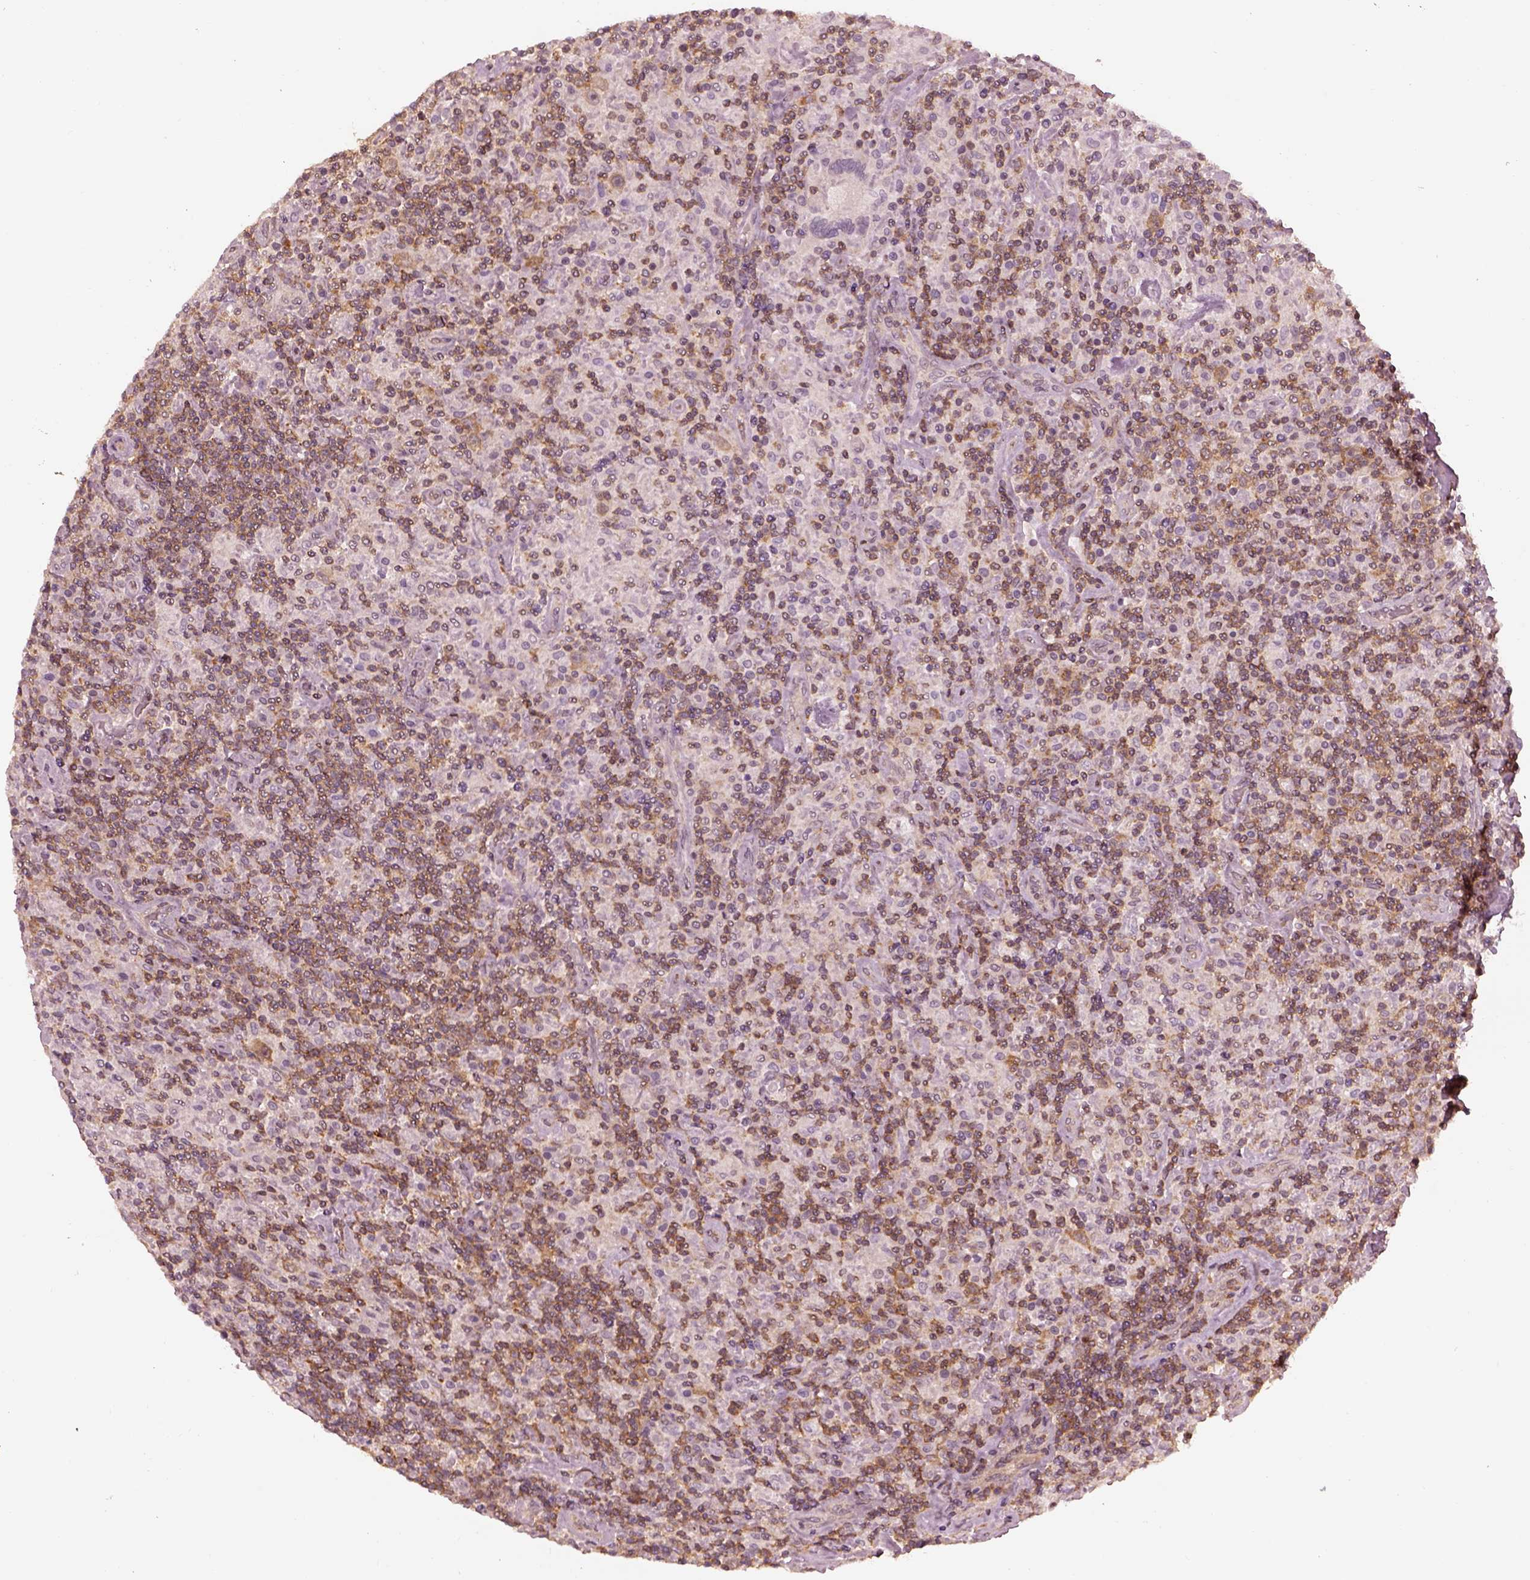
{"staining": {"intensity": "moderate", "quantity": "25%-75%", "location": "cytoplasmic/membranous"}, "tissue": "lymphoma", "cell_type": "Tumor cells", "image_type": "cancer", "snomed": [{"axis": "morphology", "description": "Hodgkin's disease, NOS"}, {"axis": "topography", "description": "Lymph node"}], "caption": "Hodgkin's disease tissue demonstrates moderate cytoplasmic/membranous staining in approximately 25%-75% of tumor cells, visualized by immunohistochemistry. (DAB = brown stain, brightfield microscopy at high magnification).", "gene": "LSM14A", "patient": {"sex": "male", "age": 70}}